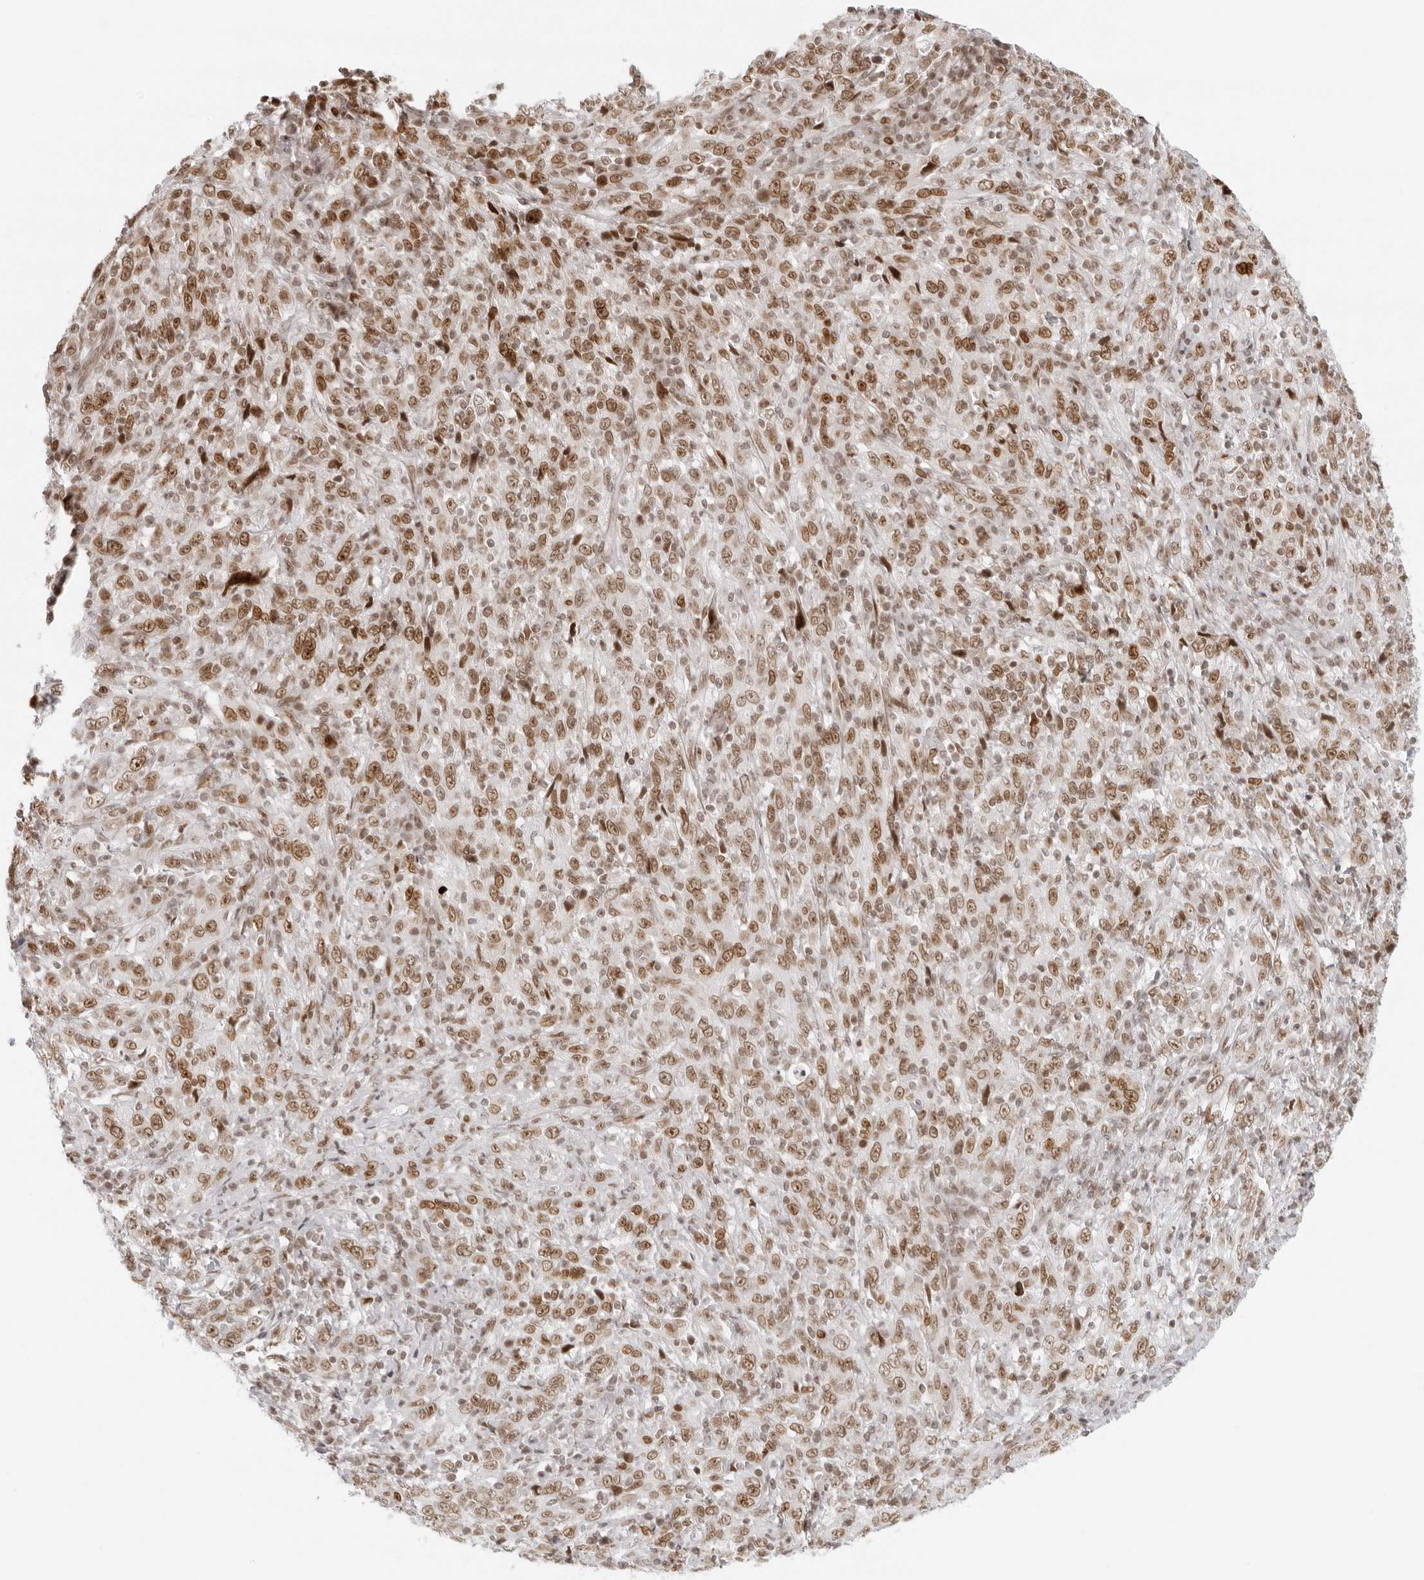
{"staining": {"intensity": "moderate", "quantity": ">75%", "location": "nuclear"}, "tissue": "cervical cancer", "cell_type": "Tumor cells", "image_type": "cancer", "snomed": [{"axis": "morphology", "description": "Squamous cell carcinoma, NOS"}, {"axis": "topography", "description": "Cervix"}], "caption": "DAB immunohistochemical staining of human cervical squamous cell carcinoma demonstrates moderate nuclear protein positivity in about >75% of tumor cells.", "gene": "RCC1", "patient": {"sex": "female", "age": 46}}